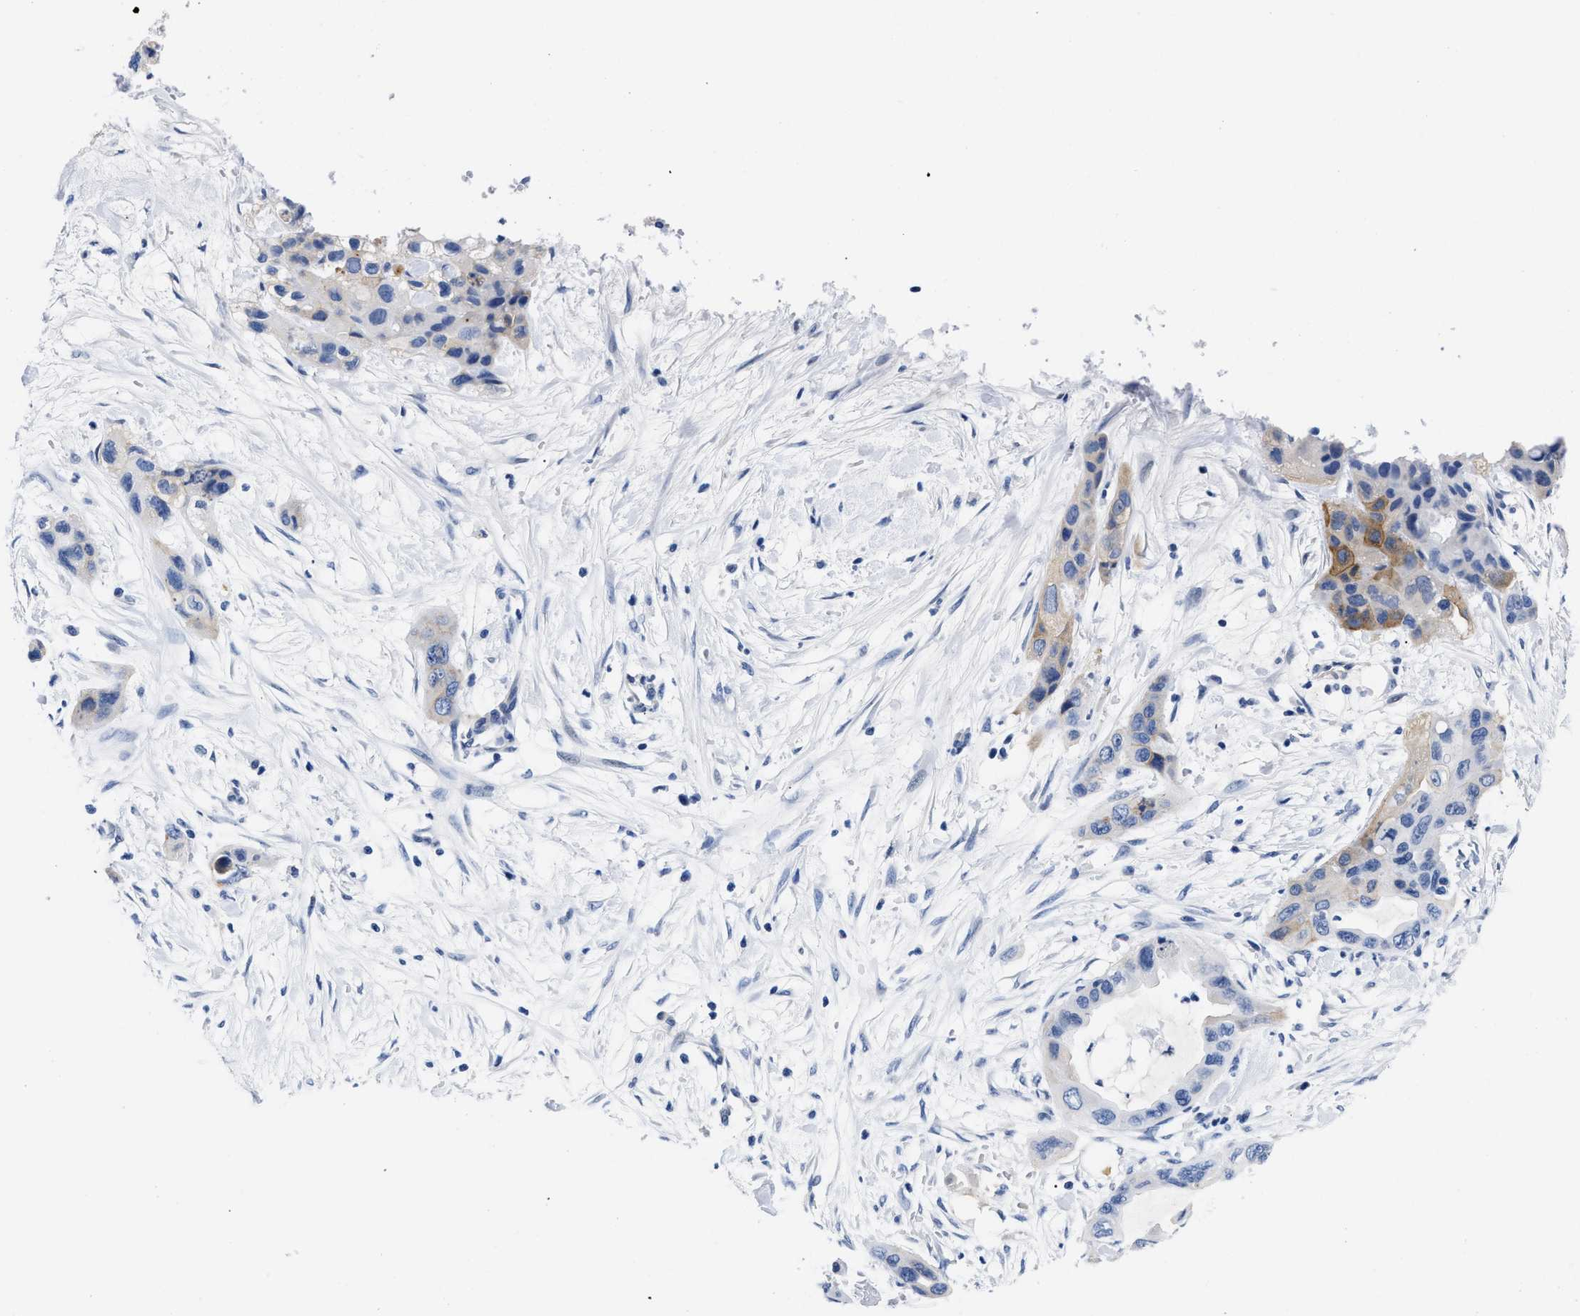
{"staining": {"intensity": "moderate", "quantity": "<25%", "location": "cytoplasmic/membranous"}, "tissue": "pancreatic cancer", "cell_type": "Tumor cells", "image_type": "cancer", "snomed": [{"axis": "morphology", "description": "Adenocarcinoma, NOS"}, {"axis": "topography", "description": "Pancreas"}], "caption": "A micrograph of human pancreatic cancer (adenocarcinoma) stained for a protein exhibits moderate cytoplasmic/membranous brown staining in tumor cells.", "gene": "TRIM29", "patient": {"sex": "female", "age": 71}}